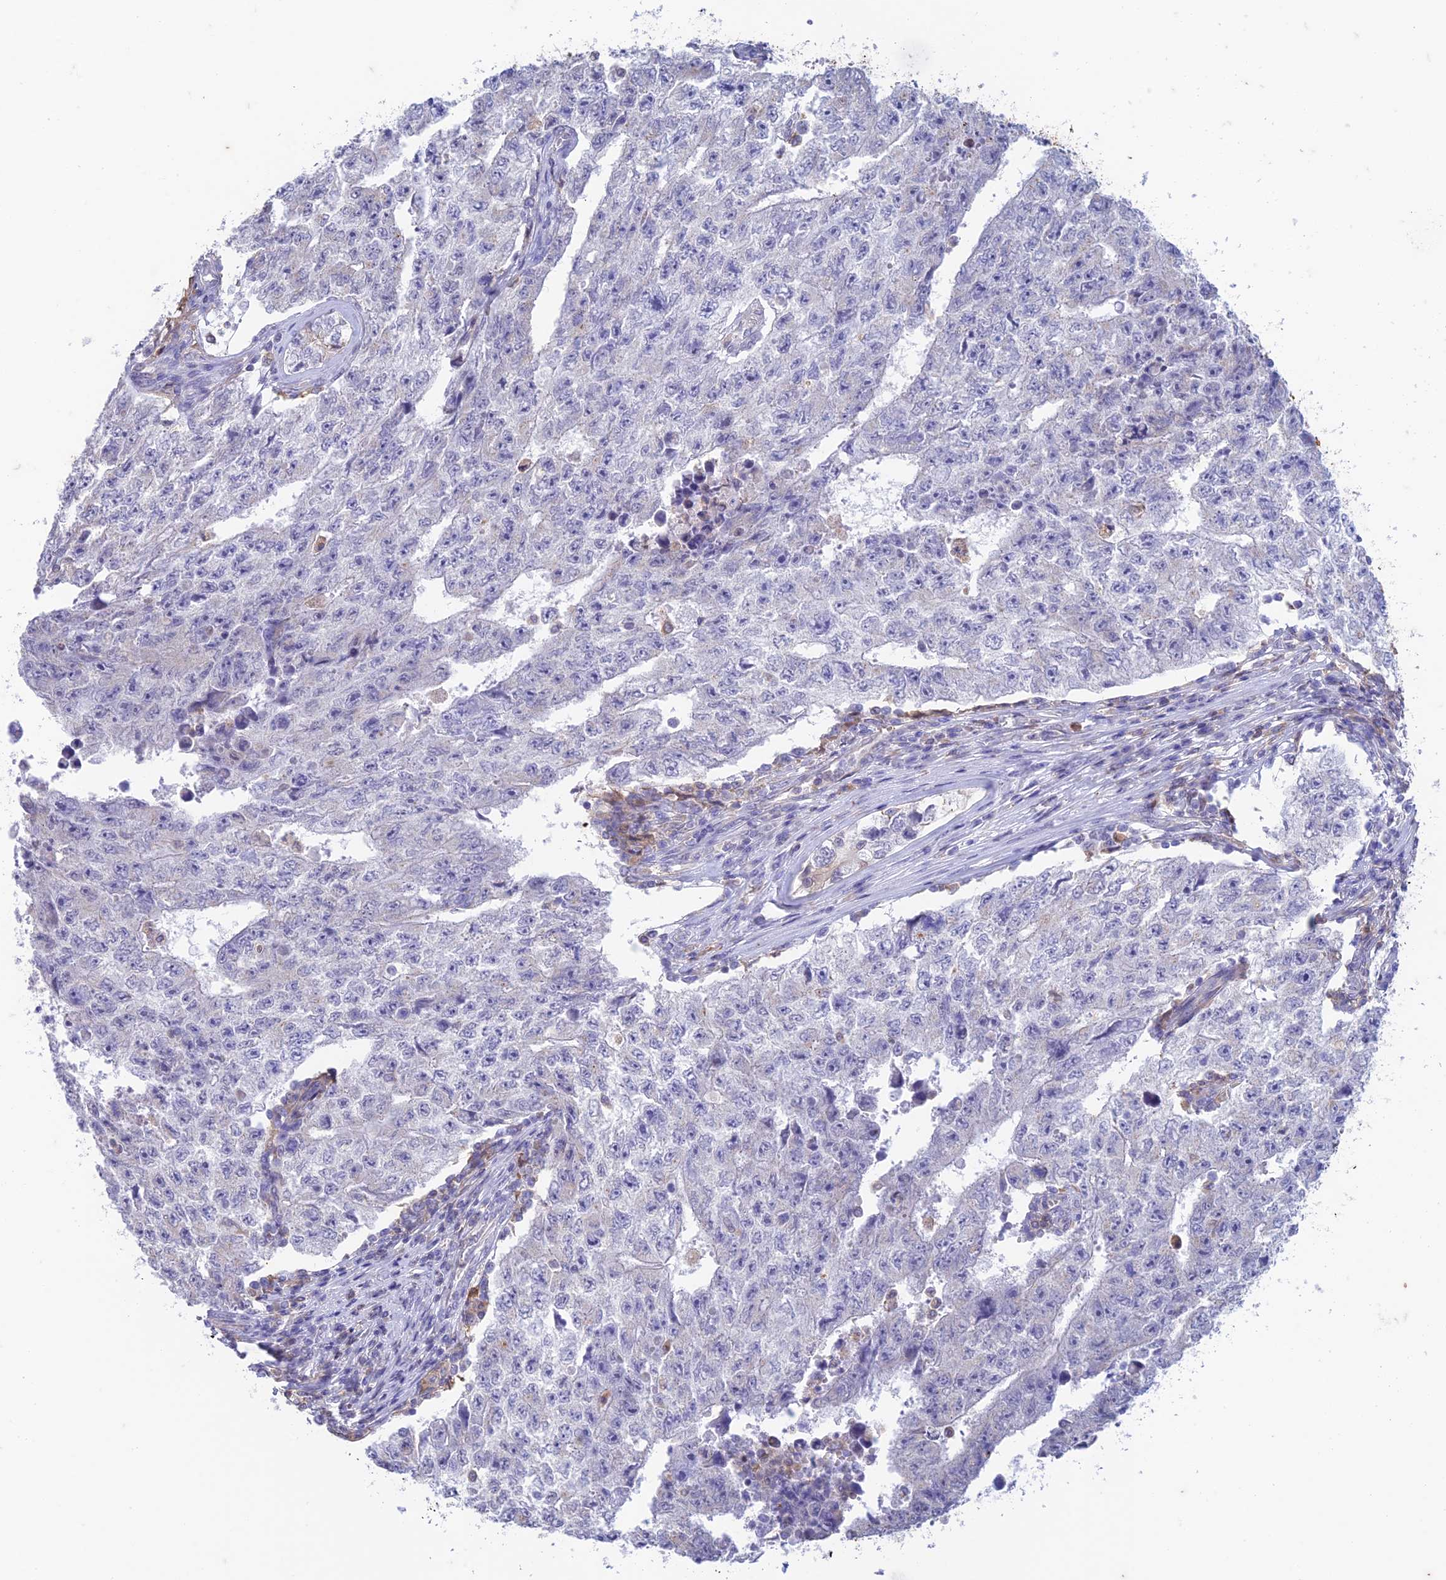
{"staining": {"intensity": "negative", "quantity": "none", "location": "none"}, "tissue": "testis cancer", "cell_type": "Tumor cells", "image_type": "cancer", "snomed": [{"axis": "morphology", "description": "Carcinoma, Embryonal, NOS"}, {"axis": "topography", "description": "Testis"}], "caption": "The image exhibits no significant positivity in tumor cells of testis embryonal carcinoma.", "gene": "FGF7", "patient": {"sex": "male", "age": 17}}